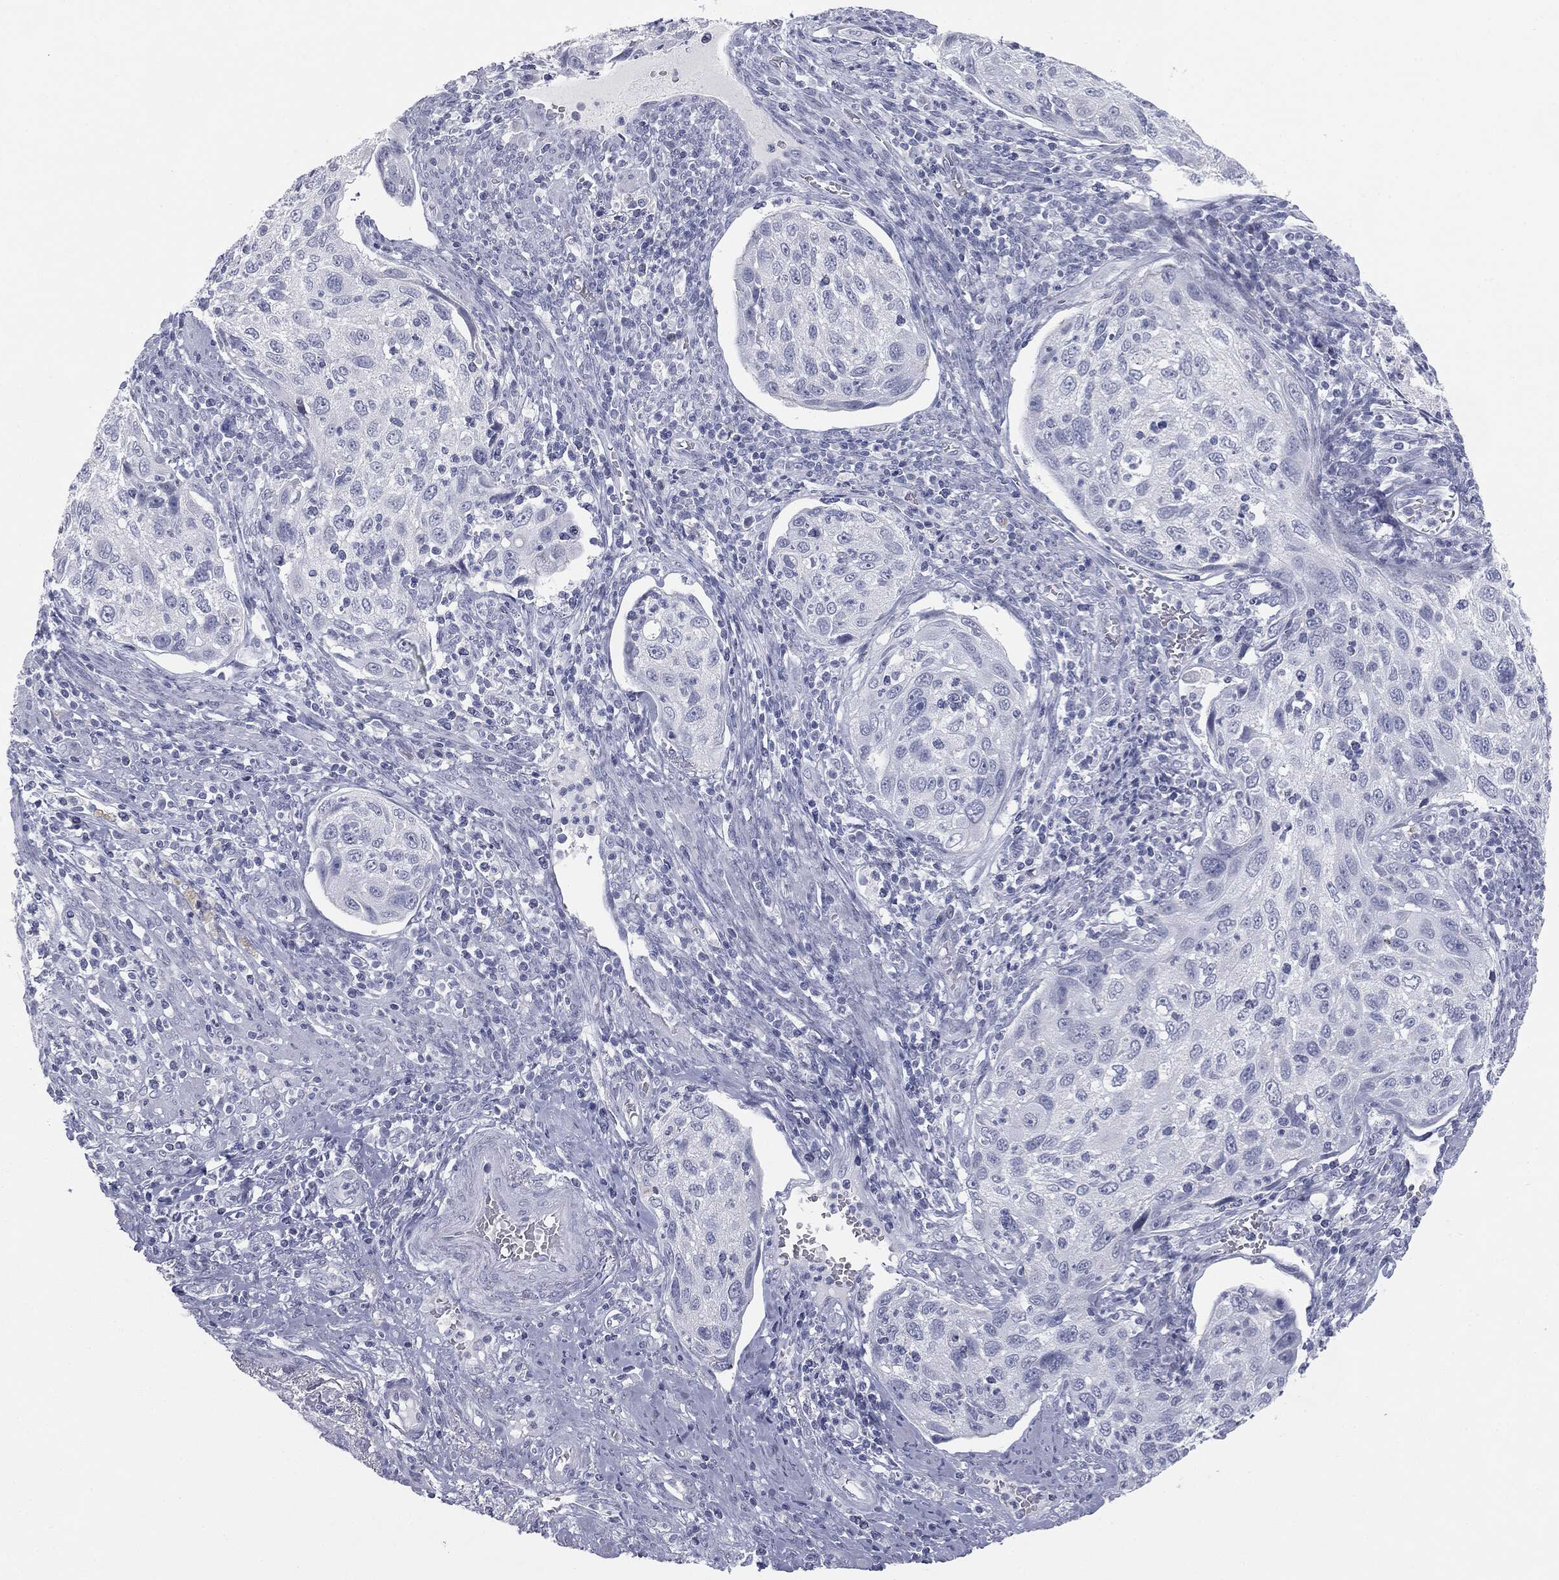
{"staining": {"intensity": "negative", "quantity": "none", "location": "none"}, "tissue": "cervical cancer", "cell_type": "Tumor cells", "image_type": "cancer", "snomed": [{"axis": "morphology", "description": "Squamous cell carcinoma, NOS"}, {"axis": "topography", "description": "Cervix"}], "caption": "DAB (3,3'-diaminobenzidine) immunohistochemical staining of cervical cancer demonstrates no significant staining in tumor cells.", "gene": "TPO", "patient": {"sex": "female", "age": 70}}